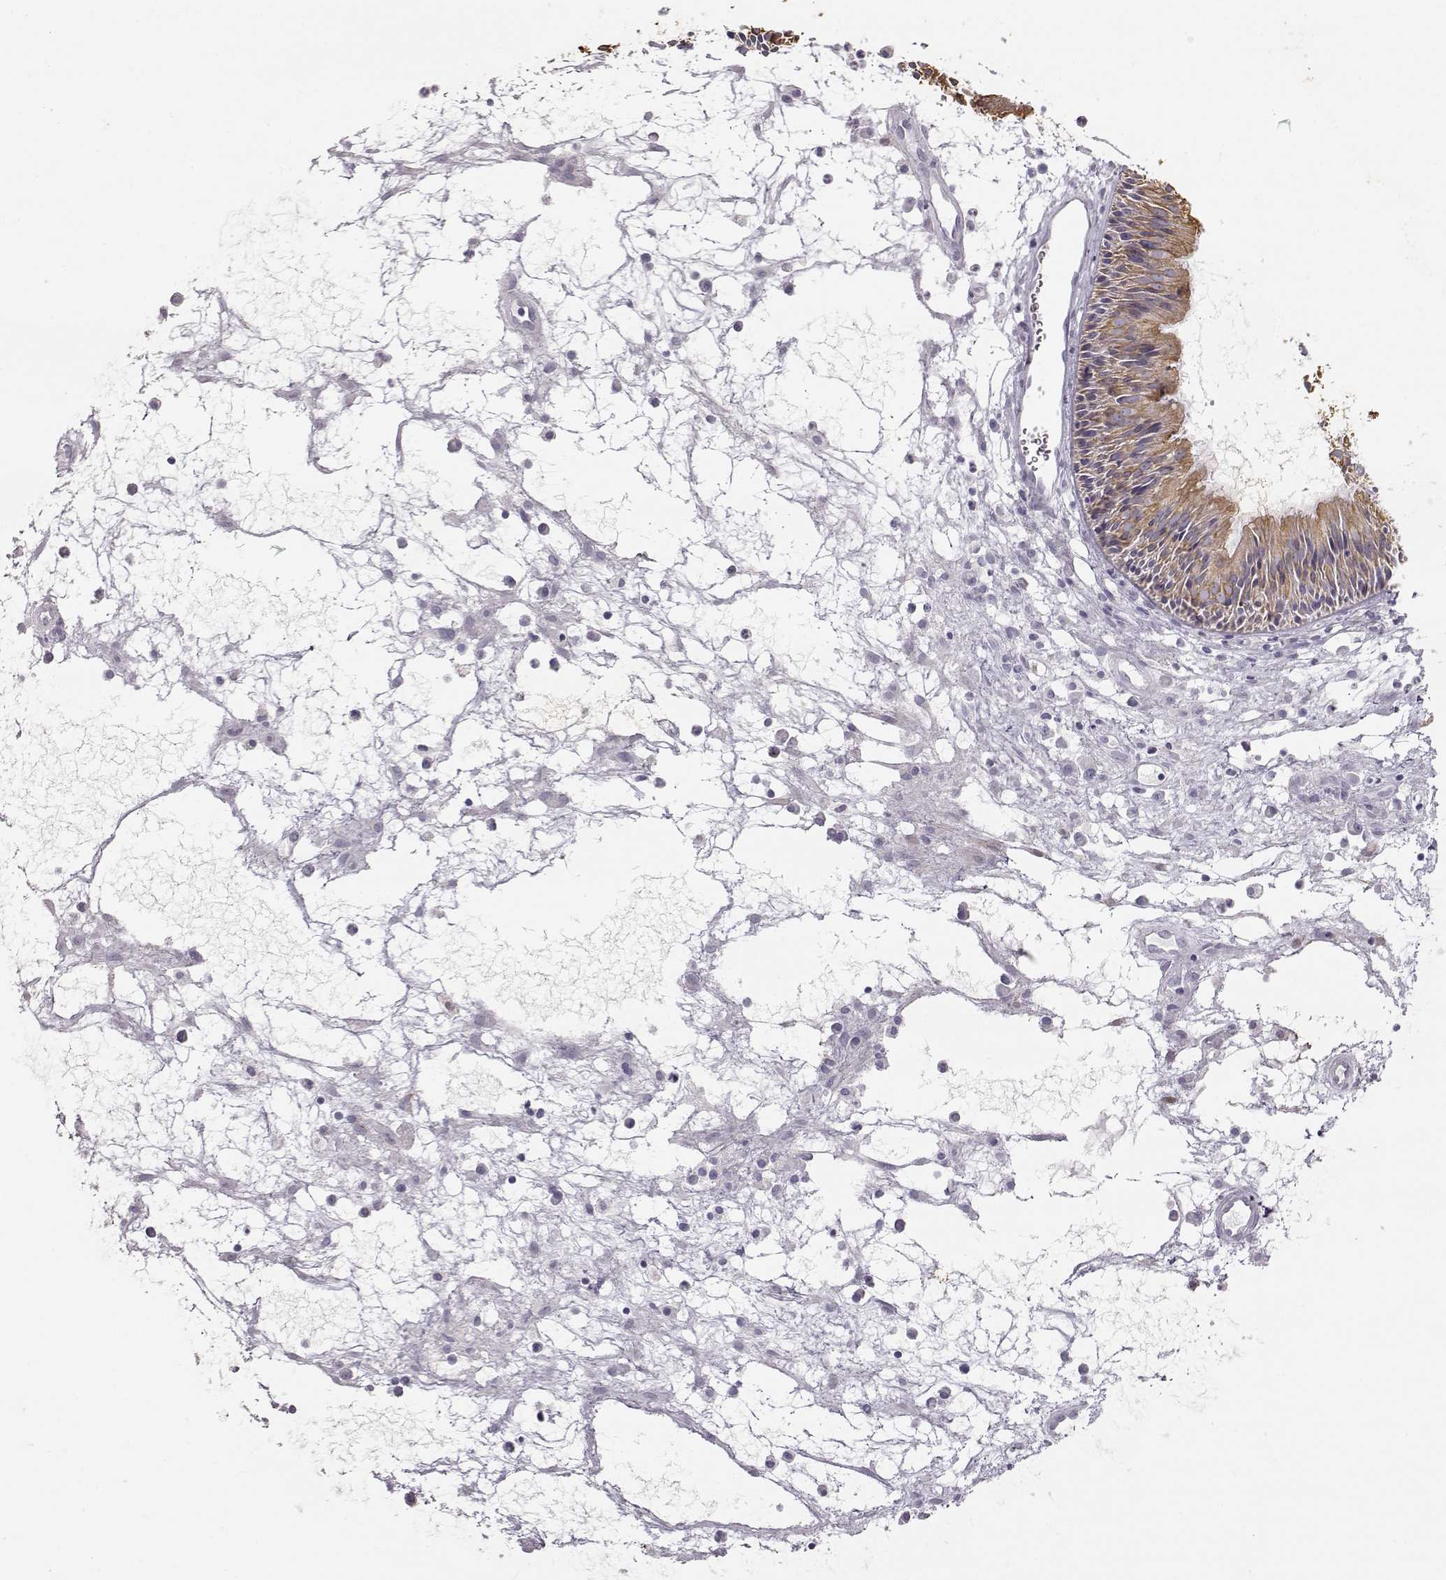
{"staining": {"intensity": "strong", "quantity": "25%-75%", "location": "cytoplasmic/membranous"}, "tissue": "nasopharynx", "cell_type": "Respiratory epithelial cells", "image_type": "normal", "snomed": [{"axis": "morphology", "description": "Normal tissue, NOS"}, {"axis": "topography", "description": "Nasopharynx"}], "caption": "A photomicrograph of nasopharynx stained for a protein demonstrates strong cytoplasmic/membranous brown staining in respiratory epithelial cells. Using DAB (brown) and hematoxylin (blue) stains, captured at high magnification using brightfield microscopy.", "gene": "S100B", "patient": {"sex": "male", "age": 31}}